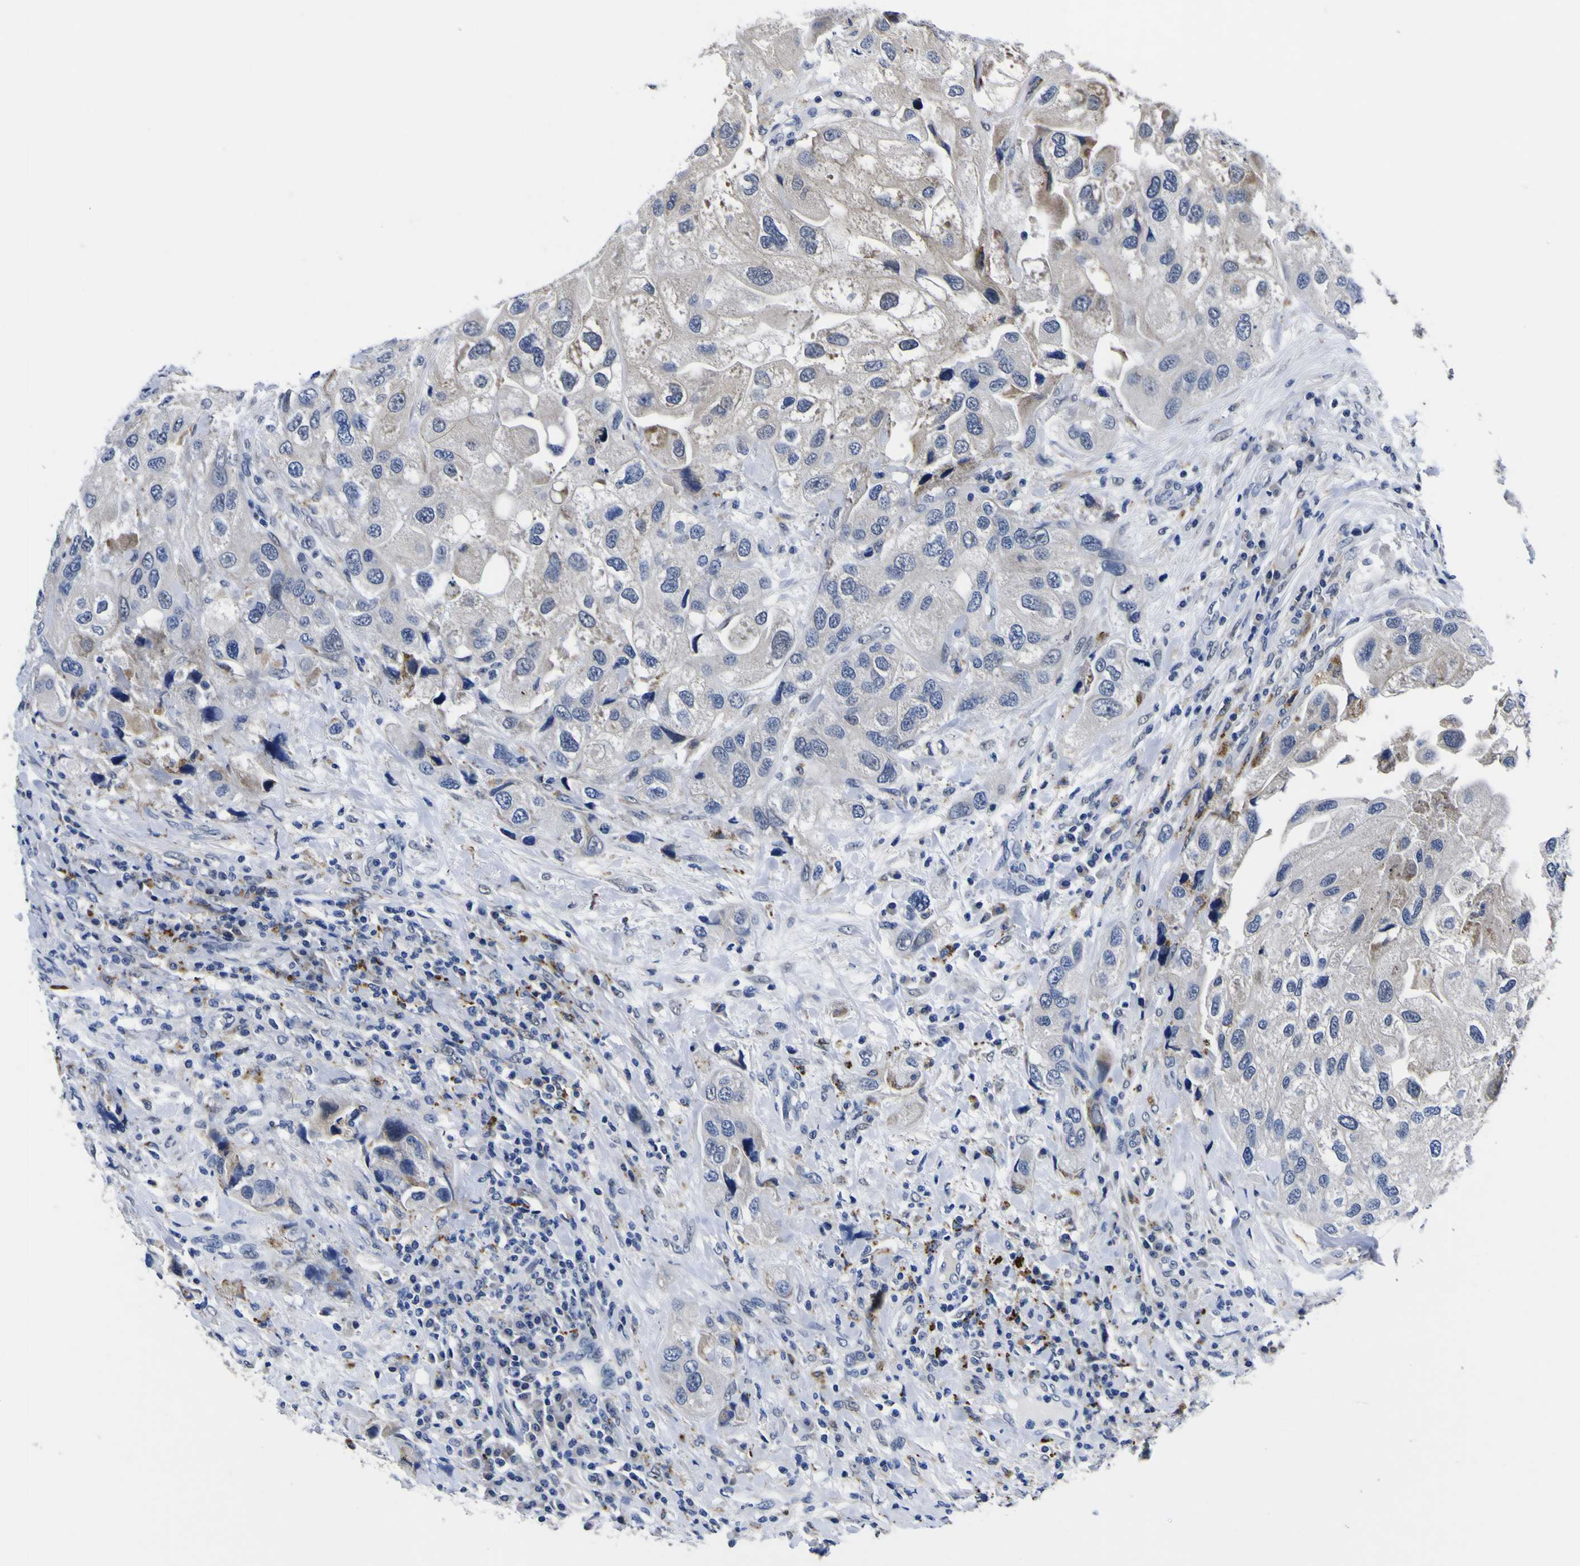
{"staining": {"intensity": "negative", "quantity": "none", "location": "none"}, "tissue": "urothelial cancer", "cell_type": "Tumor cells", "image_type": "cancer", "snomed": [{"axis": "morphology", "description": "Urothelial carcinoma, High grade"}, {"axis": "topography", "description": "Urinary bladder"}], "caption": "Tumor cells are negative for protein expression in human urothelial cancer. (DAB (3,3'-diaminobenzidine) IHC visualized using brightfield microscopy, high magnification).", "gene": "IGFLR1", "patient": {"sex": "female", "age": 64}}